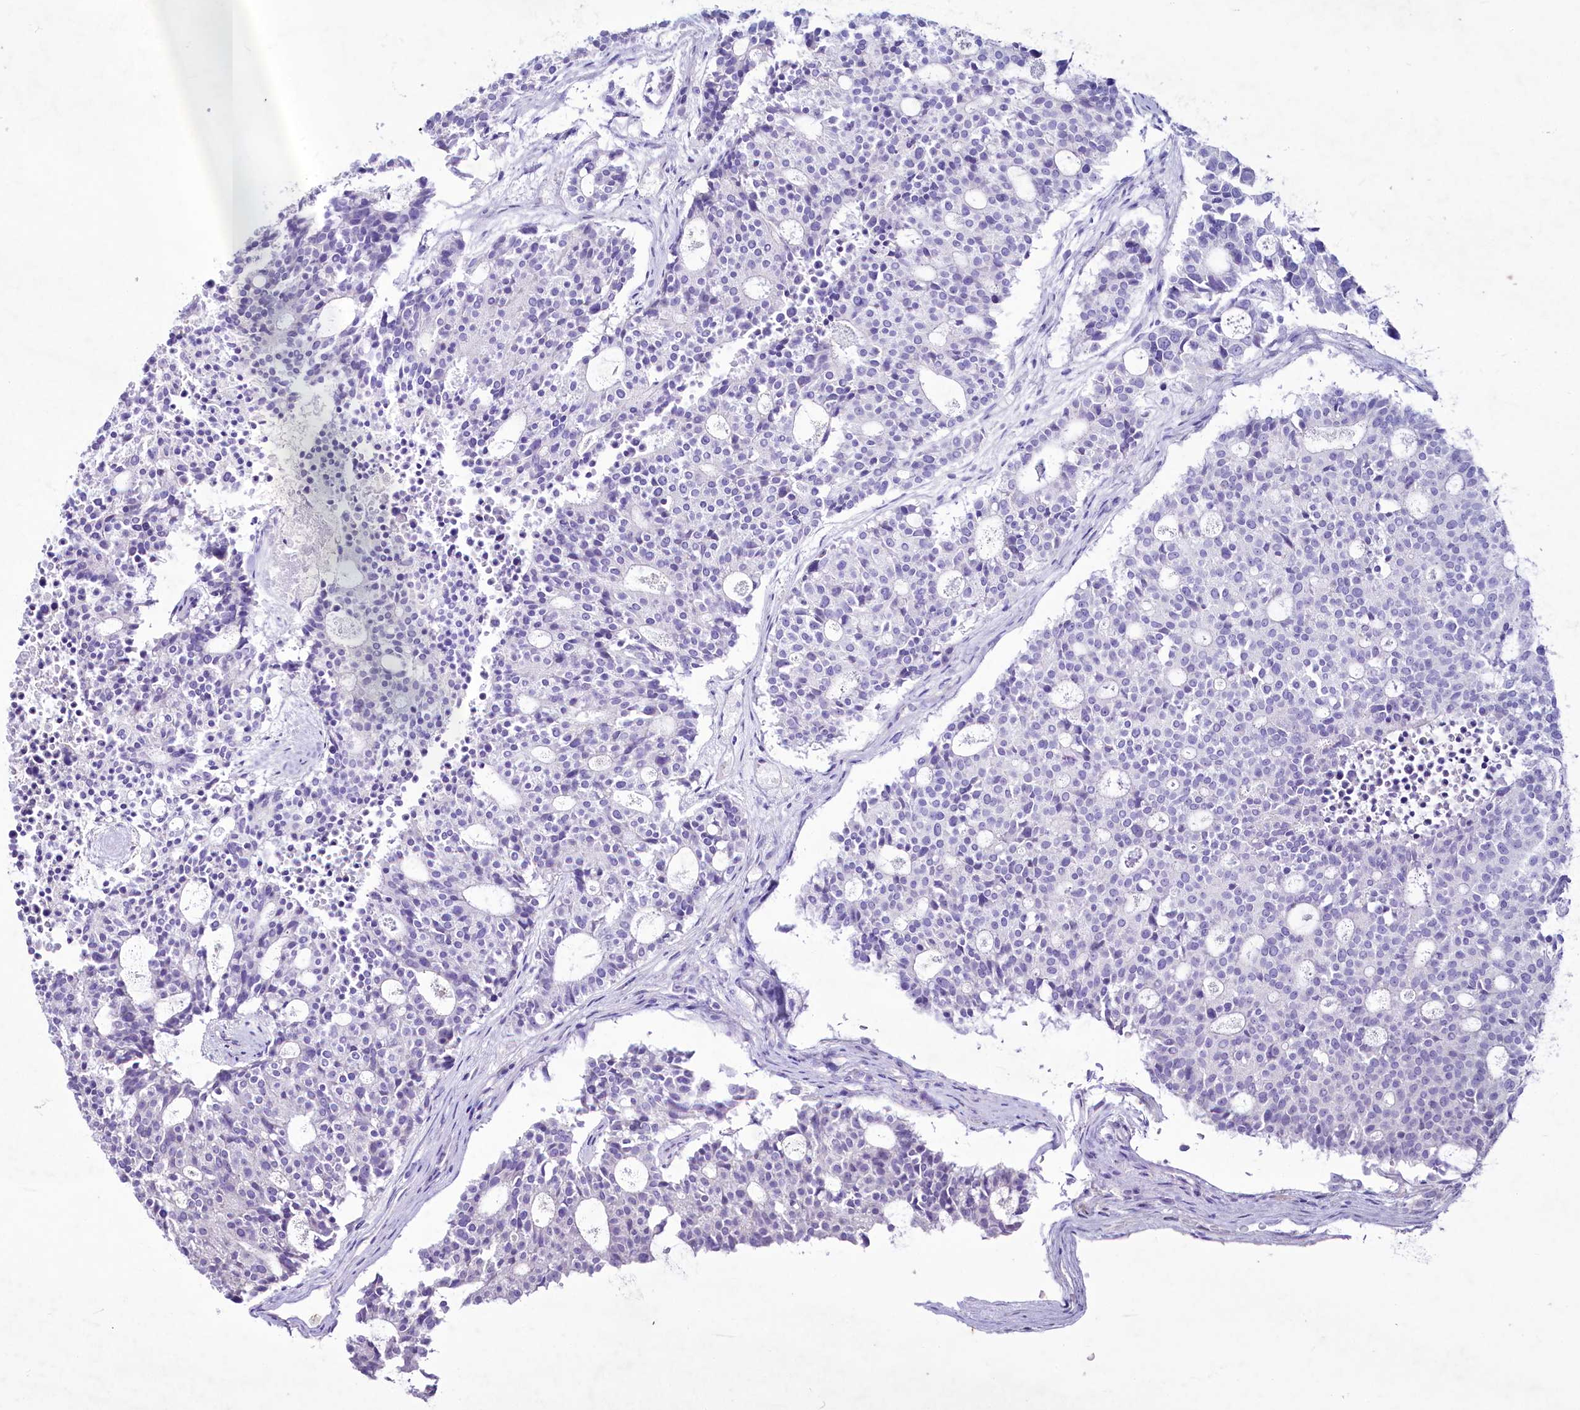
{"staining": {"intensity": "negative", "quantity": "none", "location": "none"}, "tissue": "carcinoid", "cell_type": "Tumor cells", "image_type": "cancer", "snomed": [{"axis": "morphology", "description": "Carcinoid, malignant, NOS"}, {"axis": "topography", "description": "Pancreas"}], "caption": "A histopathology image of carcinoid stained for a protein shows no brown staining in tumor cells.", "gene": "FAM209B", "patient": {"sex": "female", "age": 54}}